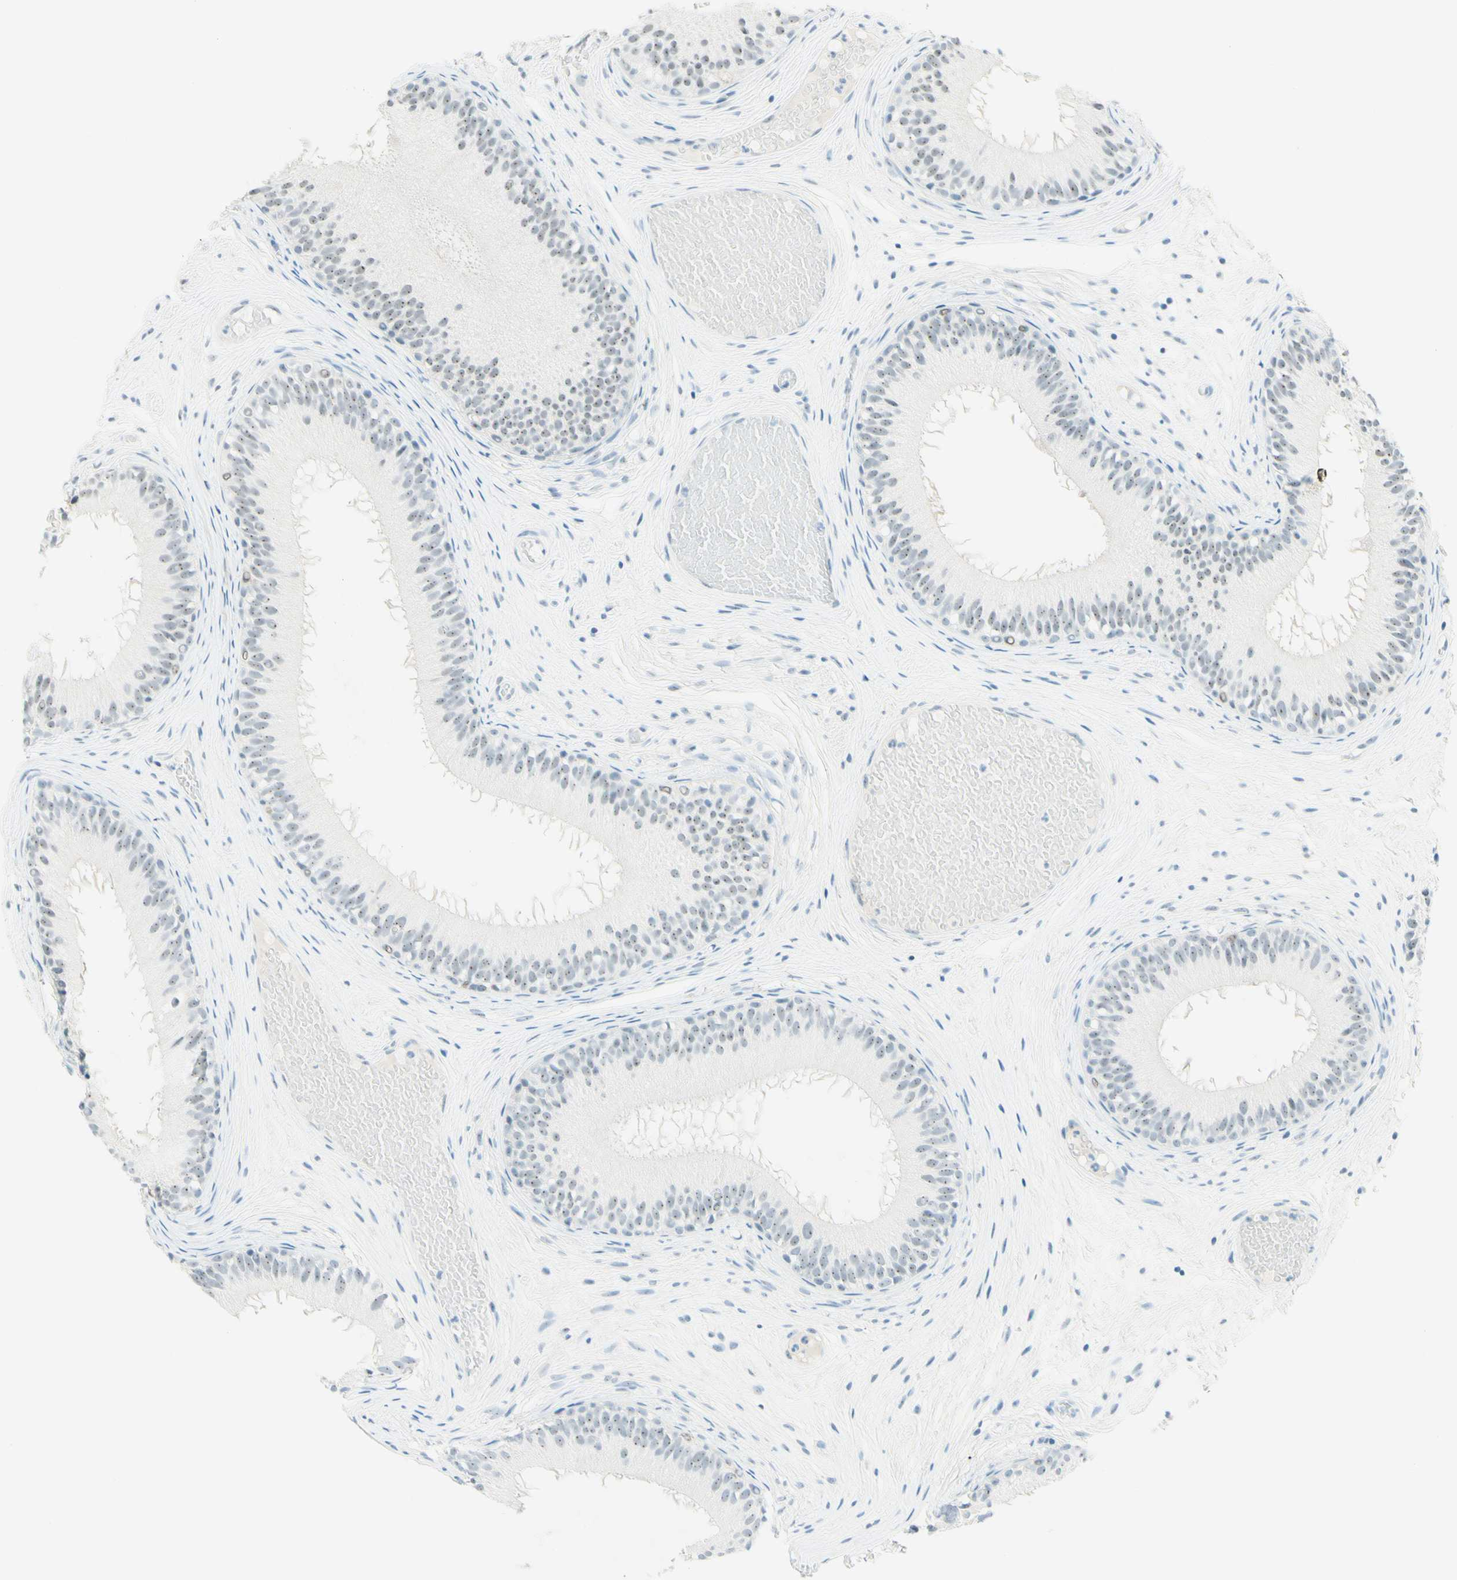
{"staining": {"intensity": "weak", "quantity": ">75%", "location": "nuclear"}, "tissue": "epididymis", "cell_type": "Glandular cells", "image_type": "normal", "snomed": [{"axis": "morphology", "description": "Normal tissue, NOS"}, {"axis": "morphology", "description": "Atrophy, NOS"}, {"axis": "topography", "description": "Testis"}, {"axis": "topography", "description": "Epididymis"}], "caption": "Immunohistochemistry (IHC) (DAB (3,3'-diaminobenzidine)) staining of unremarkable human epididymis displays weak nuclear protein positivity in approximately >75% of glandular cells.", "gene": "FMR1NB", "patient": {"sex": "male", "age": 18}}